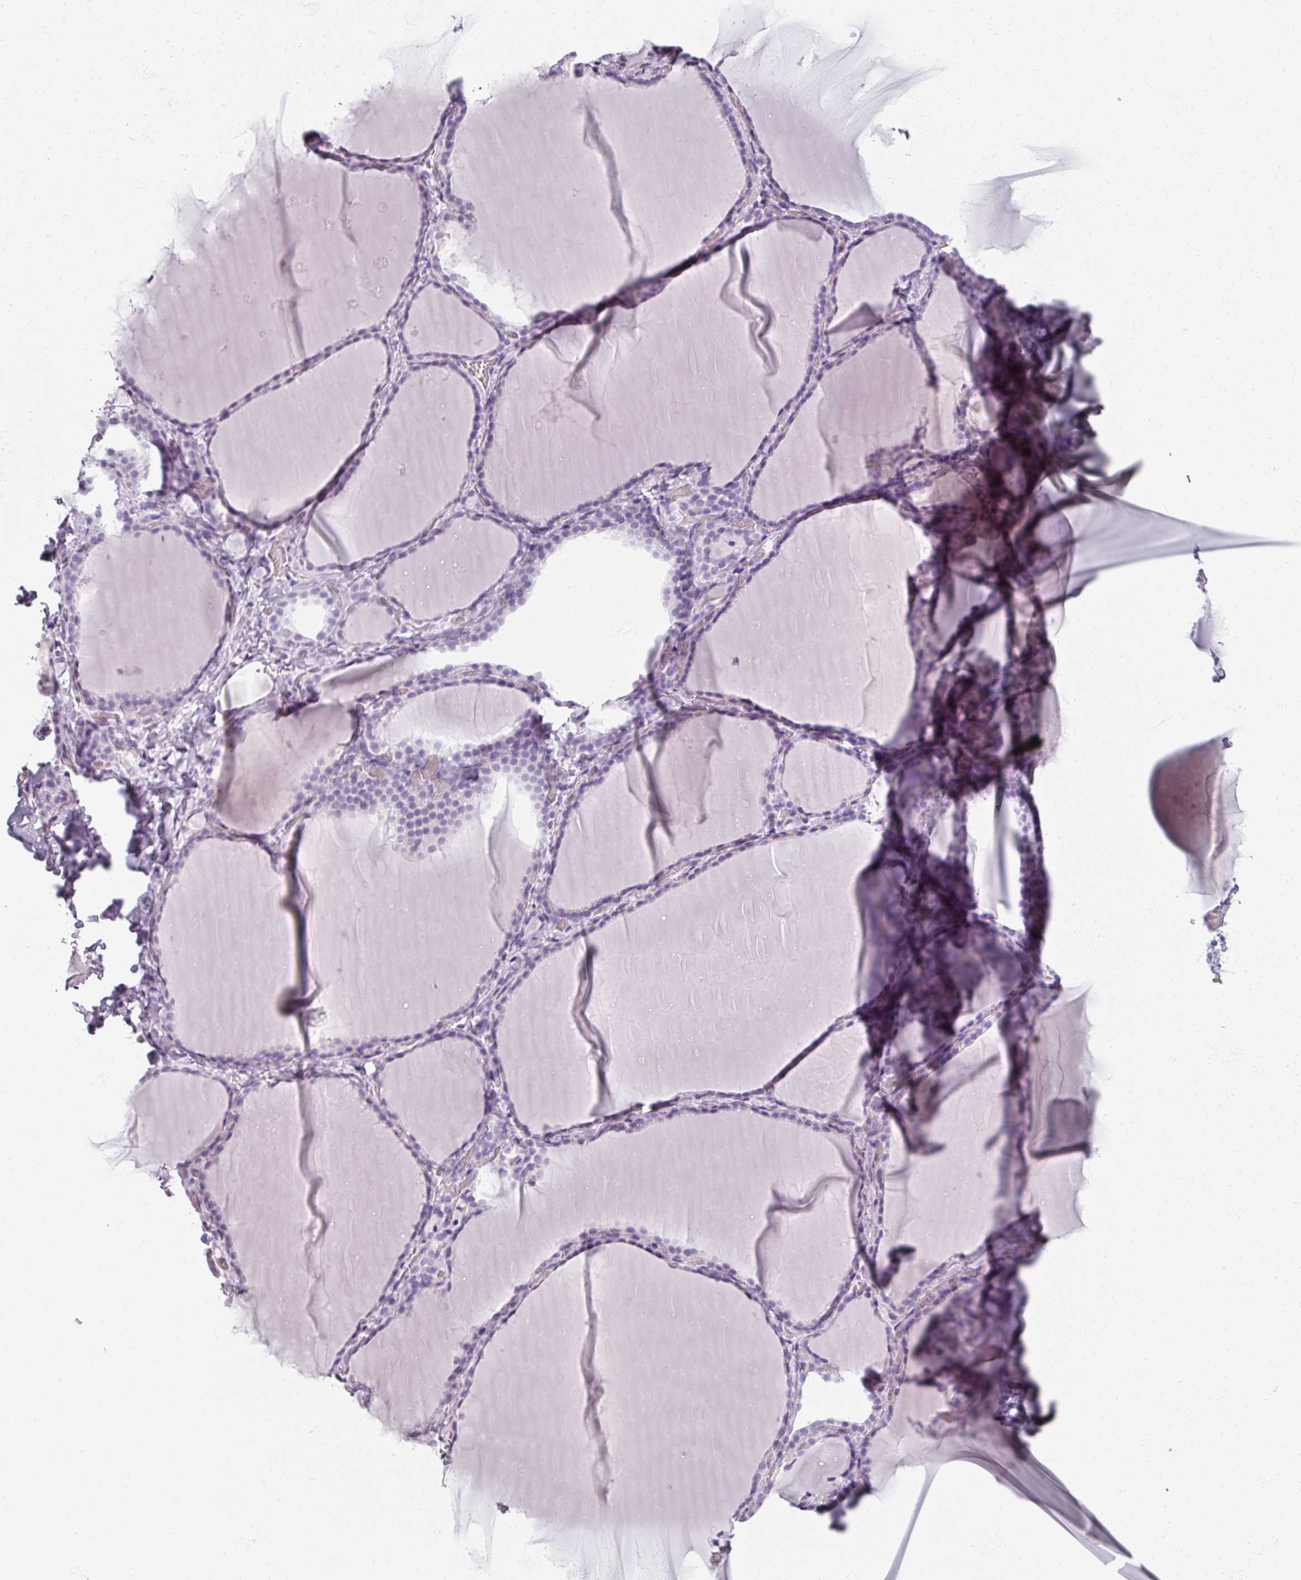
{"staining": {"intensity": "negative", "quantity": "none", "location": "none"}, "tissue": "thyroid gland", "cell_type": "Glandular cells", "image_type": "normal", "snomed": [{"axis": "morphology", "description": "Normal tissue, NOS"}, {"axis": "topography", "description": "Thyroid gland"}], "caption": "An image of human thyroid gland is negative for staining in glandular cells. (Immunohistochemistry (ihc), brightfield microscopy, high magnification).", "gene": "REG3A", "patient": {"sex": "female", "age": 22}}